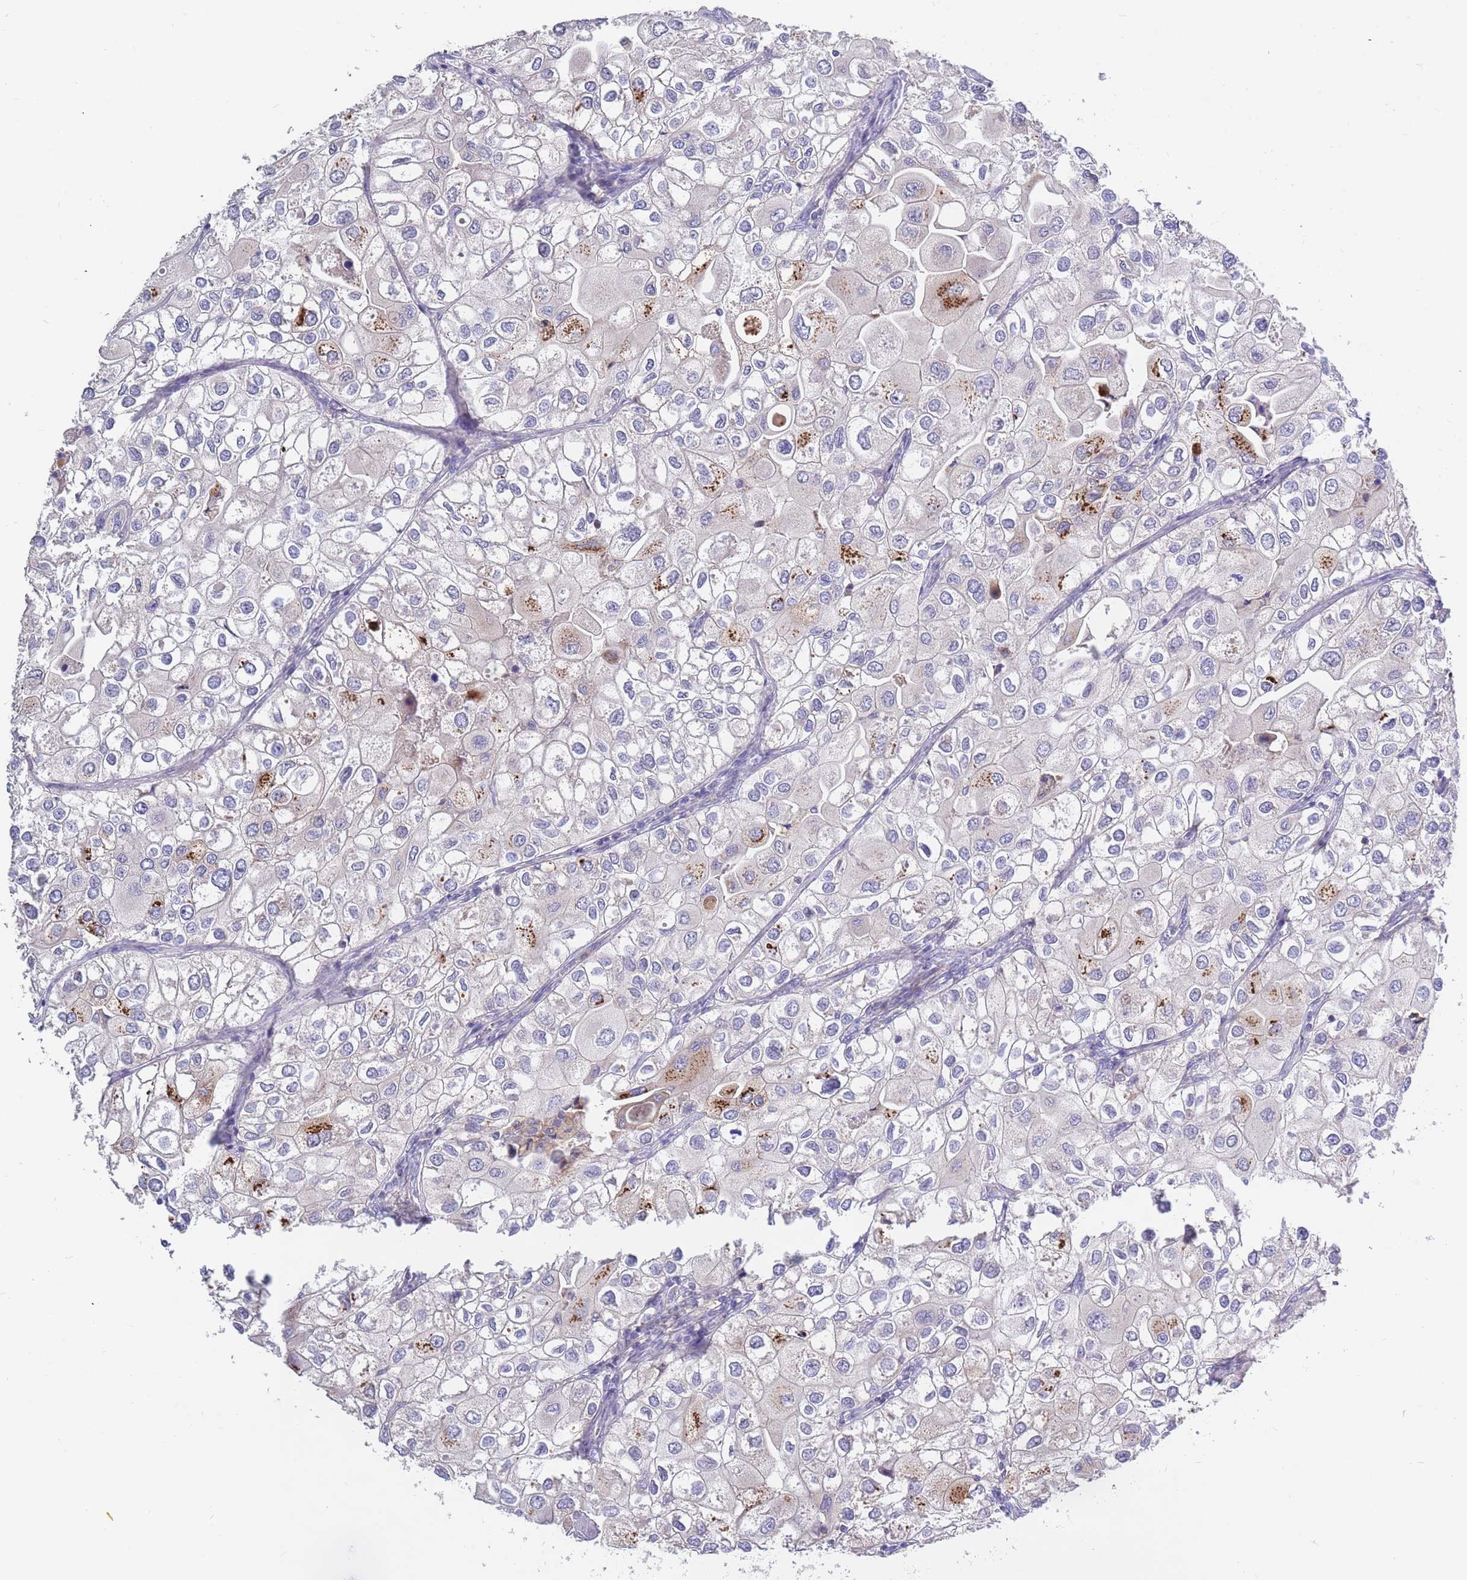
{"staining": {"intensity": "strong", "quantity": "<25%", "location": "cytoplasmic/membranous"}, "tissue": "urothelial cancer", "cell_type": "Tumor cells", "image_type": "cancer", "snomed": [{"axis": "morphology", "description": "Urothelial carcinoma, High grade"}, {"axis": "topography", "description": "Urinary bladder"}], "caption": "There is medium levels of strong cytoplasmic/membranous positivity in tumor cells of urothelial cancer, as demonstrated by immunohistochemical staining (brown color).", "gene": "BORCS5", "patient": {"sex": "male", "age": 64}}